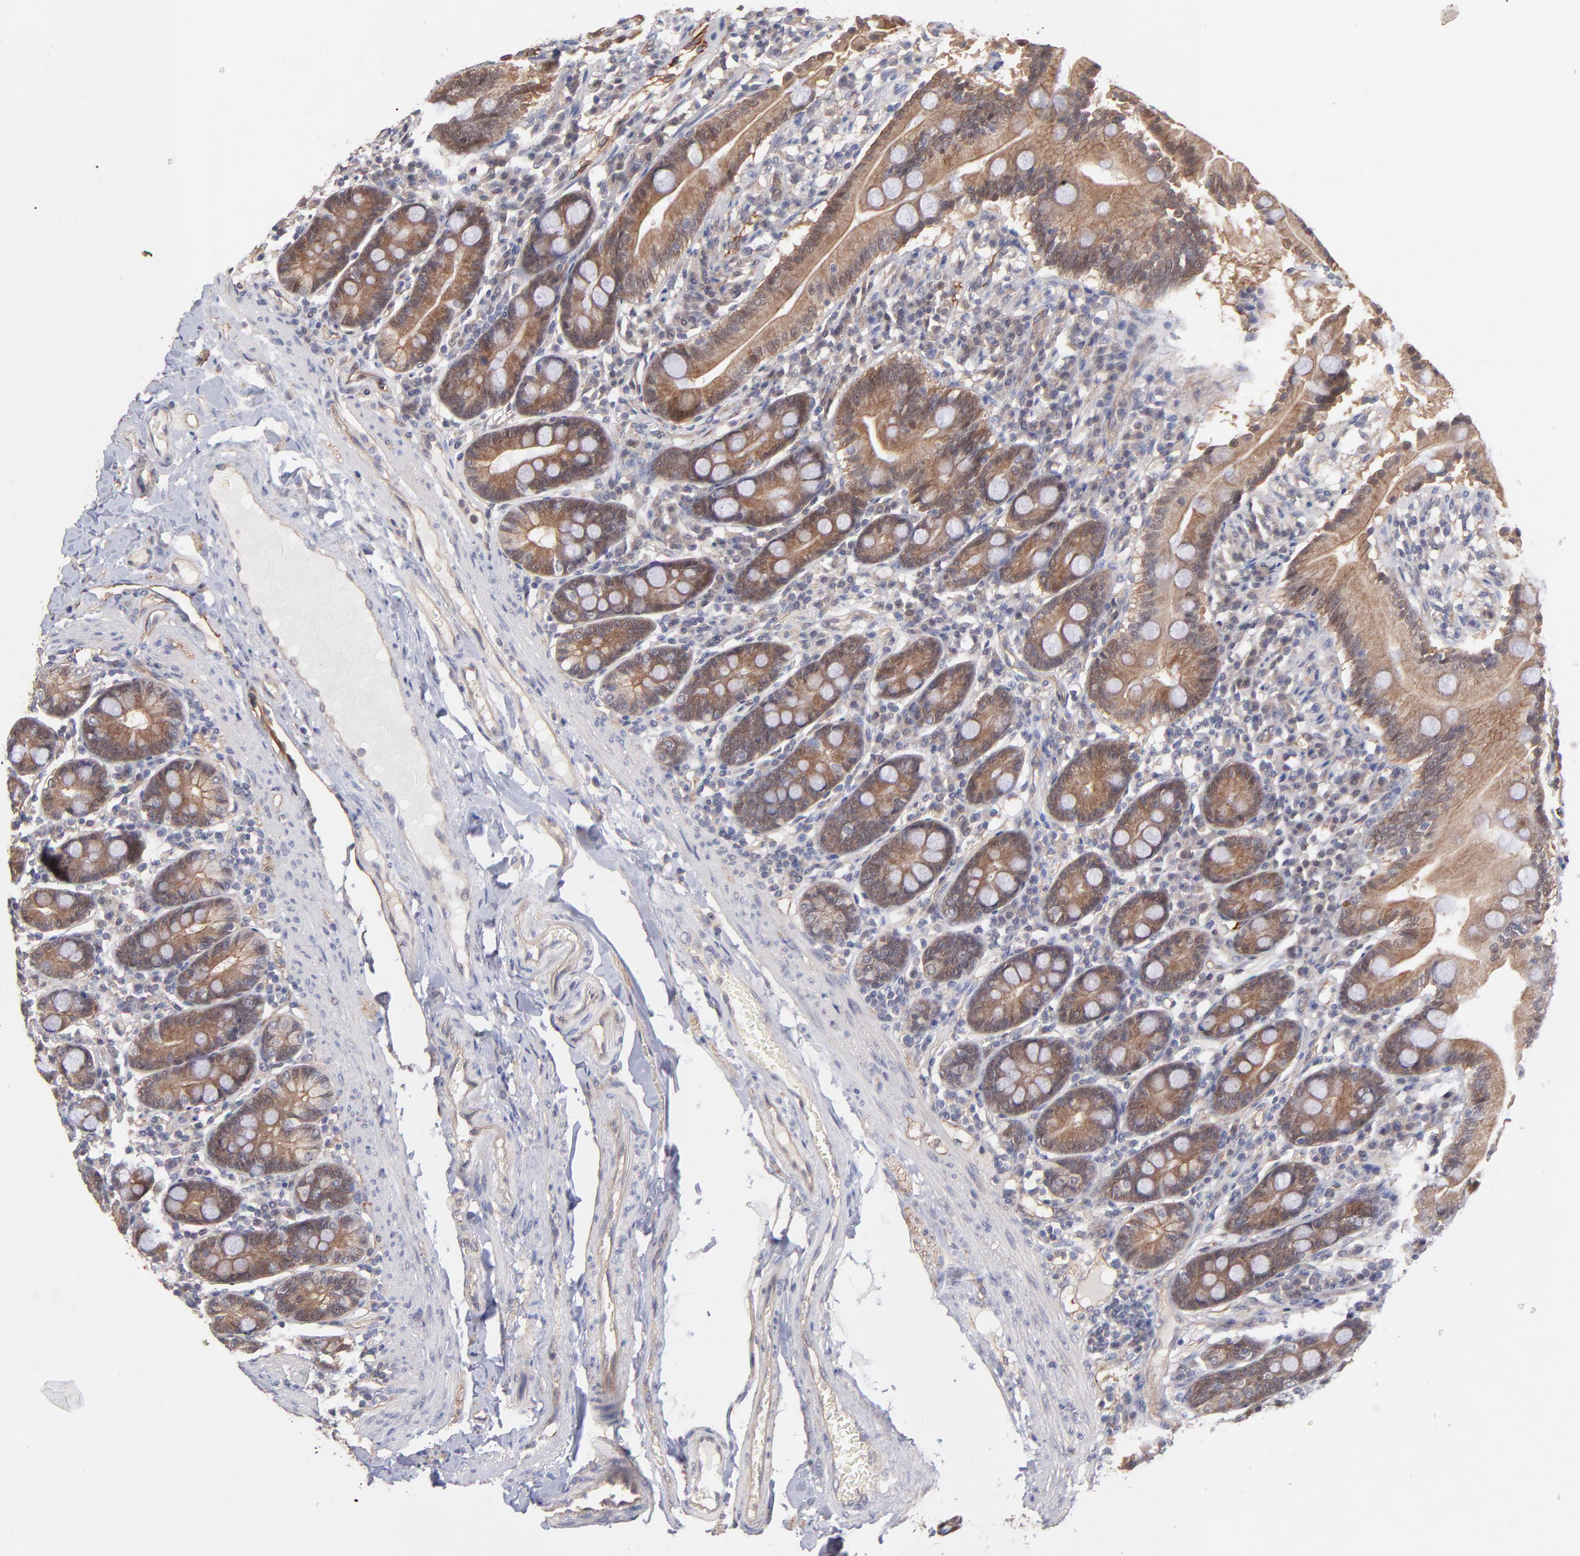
{"staining": {"intensity": "moderate", "quantity": ">75%", "location": "cytoplasmic/membranous"}, "tissue": "duodenum", "cell_type": "Glandular cells", "image_type": "normal", "snomed": [{"axis": "morphology", "description": "Normal tissue, NOS"}, {"axis": "topography", "description": "Duodenum"}], "caption": "Approximately >75% of glandular cells in unremarkable duodenum display moderate cytoplasmic/membranous protein positivity as visualized by brown immunohistochemical staining.", "gene": "STAP2", "patient": {"sex": "male", "age": 50}}